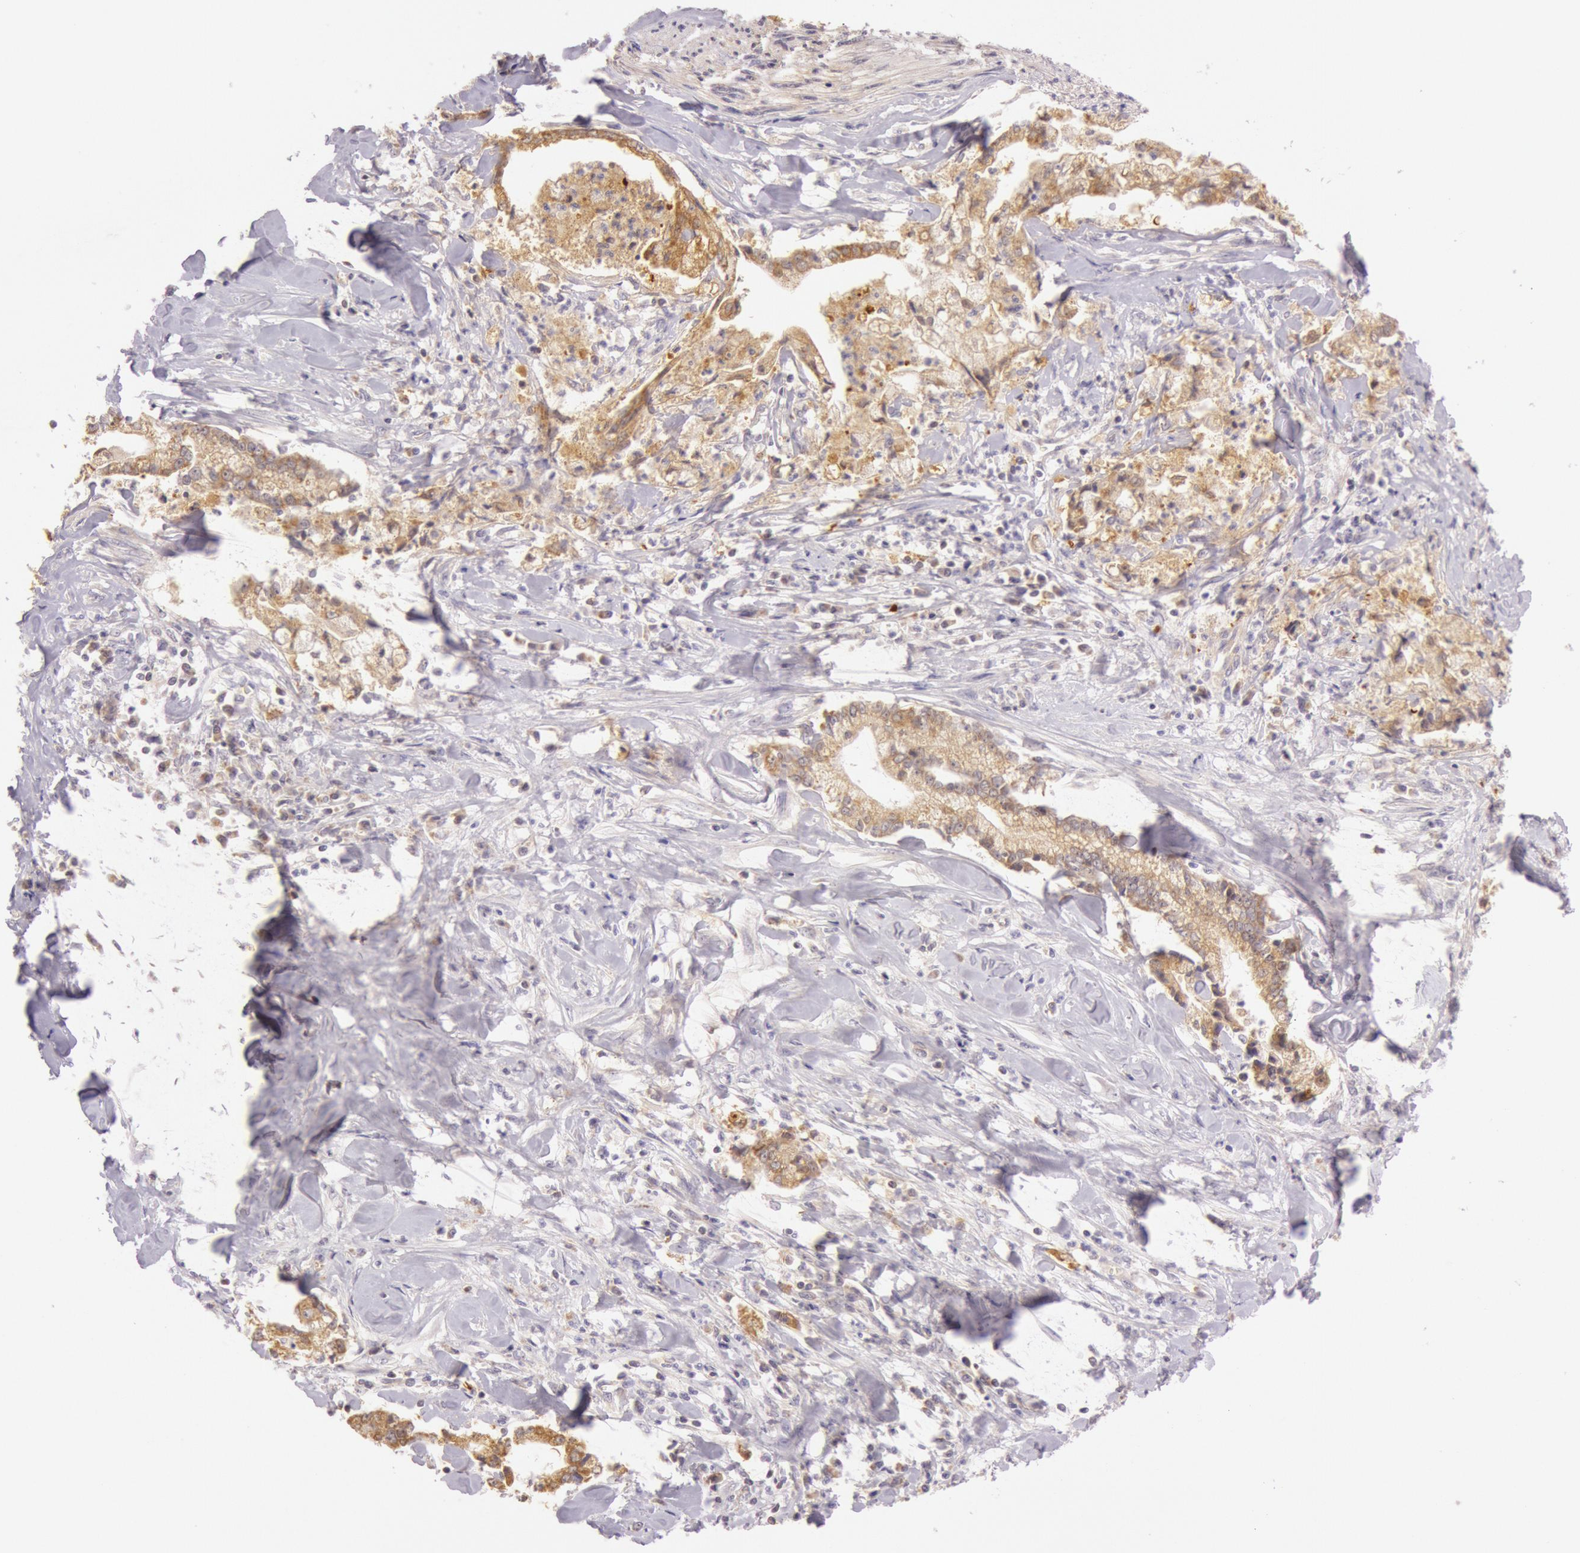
{"staining": {"intensity": "moderate", "quantity": ">75%", "location": "cytoplasmic/membranous"}, "tissue": "liver cancer", "cell_type": "Tumor cells", "image_type": "cancer", "snomed": [{"axis": "morphology", "description": "Cholangiocarcinoma"}, {"axis": "topography", "description": "Liver"}], "caption": "Moderate cytoplasmic/membranous protein expression is present in approximately >75% of tumor cells in liver cholangiocarcinoma. (Brightfield microscopy of DAB IHC at high magnification).", "gene": "CDK16", "patient": {"sex": "male", "age": 57}}